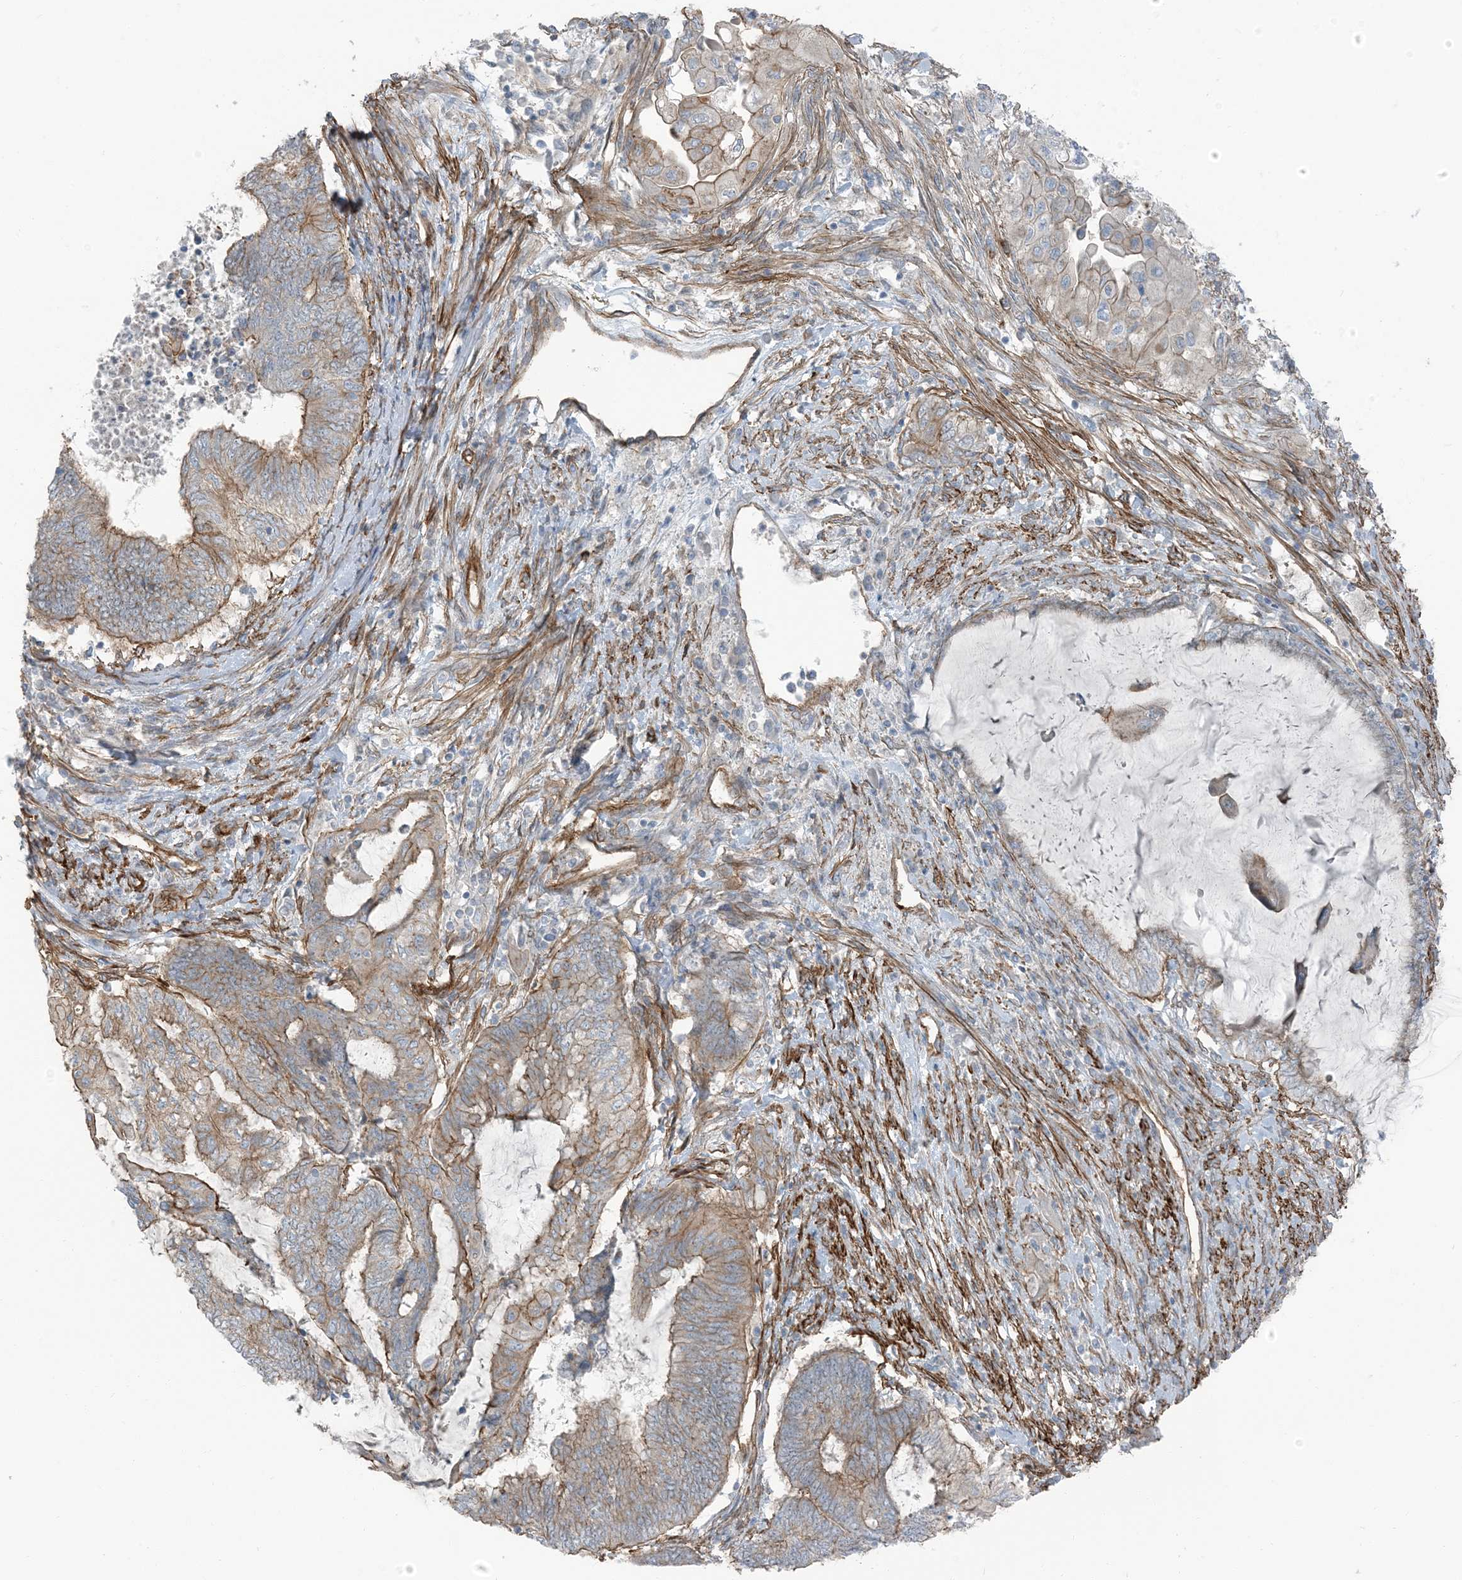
{"staining": {"intensity": "moderate", "quantity": "25%-75%", "location": "cytoplasmic/membranous"}, "tissue": "endometrial cancer", "cell_type": "Tumor cells", "image_type": "cancer", "snomed": [{"axis": "morphology", "description": "Adenocarcinoma, NOS"}, {"axis": "topography", "description": "Uterus"}, {"axis": "topography", "description": "Endometrium"}], "caption": "IHC of endometrial adenocarcinoma displays medium levels of moderate cytoplasmic/membranous staining in about 25%-75% of tumor cells.", "gene": "ZFP90", "patient": {"sex": "female", "age": 70}}